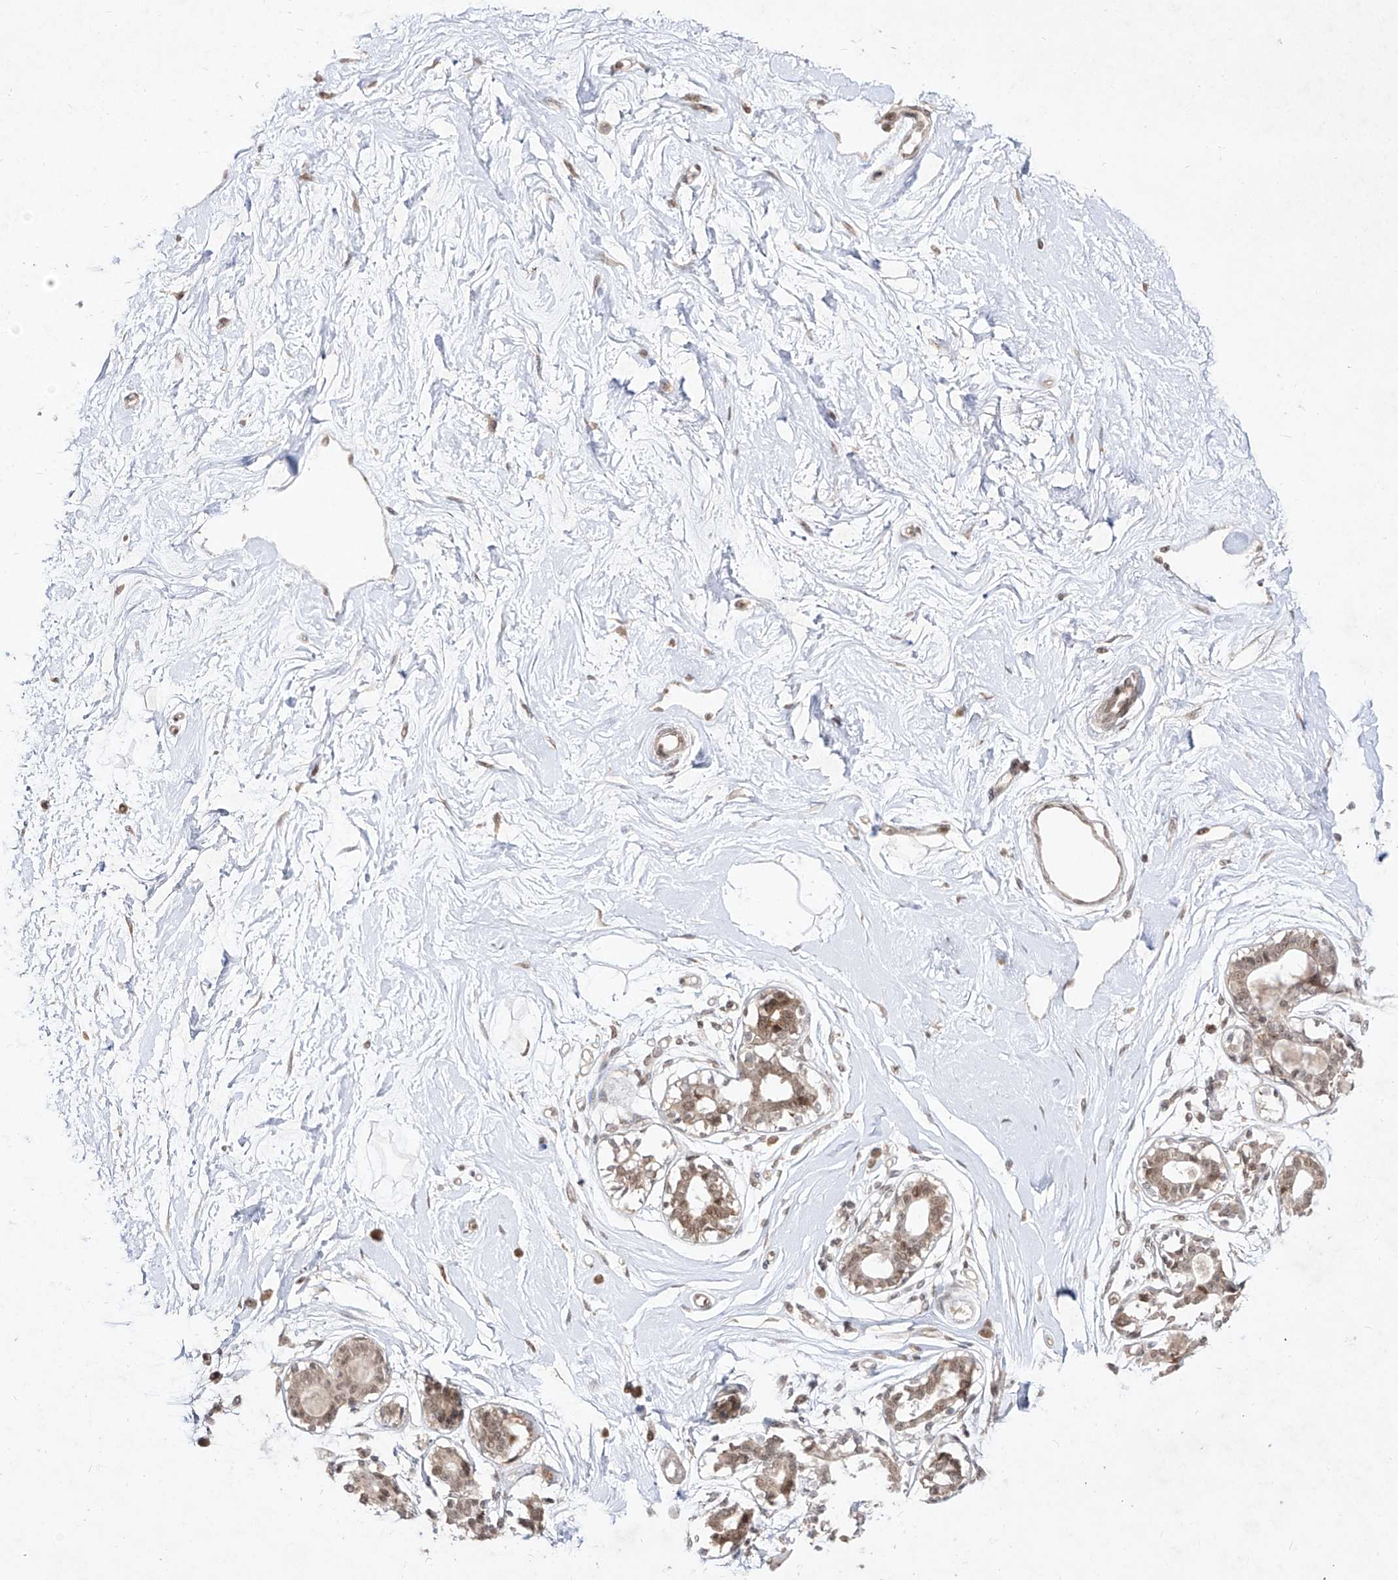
{"staining": {"intensity": "negative", "quantity": "none", "location": "none"}, "tissue": "breast", "cell_type": "Adipocytes", "image_type": "normal", "snomed": [{"axis": "morphology", "description": "Normal tissue, NOS"}, {"axis": "topography", "description": "Breast"}], "caption": "An immunohistochemistry (IHC) image of normal breast is shown. There is no staining in adipocytes of breast. (Brightfield microscopy of DAB immunohistochemistry at high magnification).", "gene": "SNRNP27", "patient": {"sex": "female", "age": 45}}